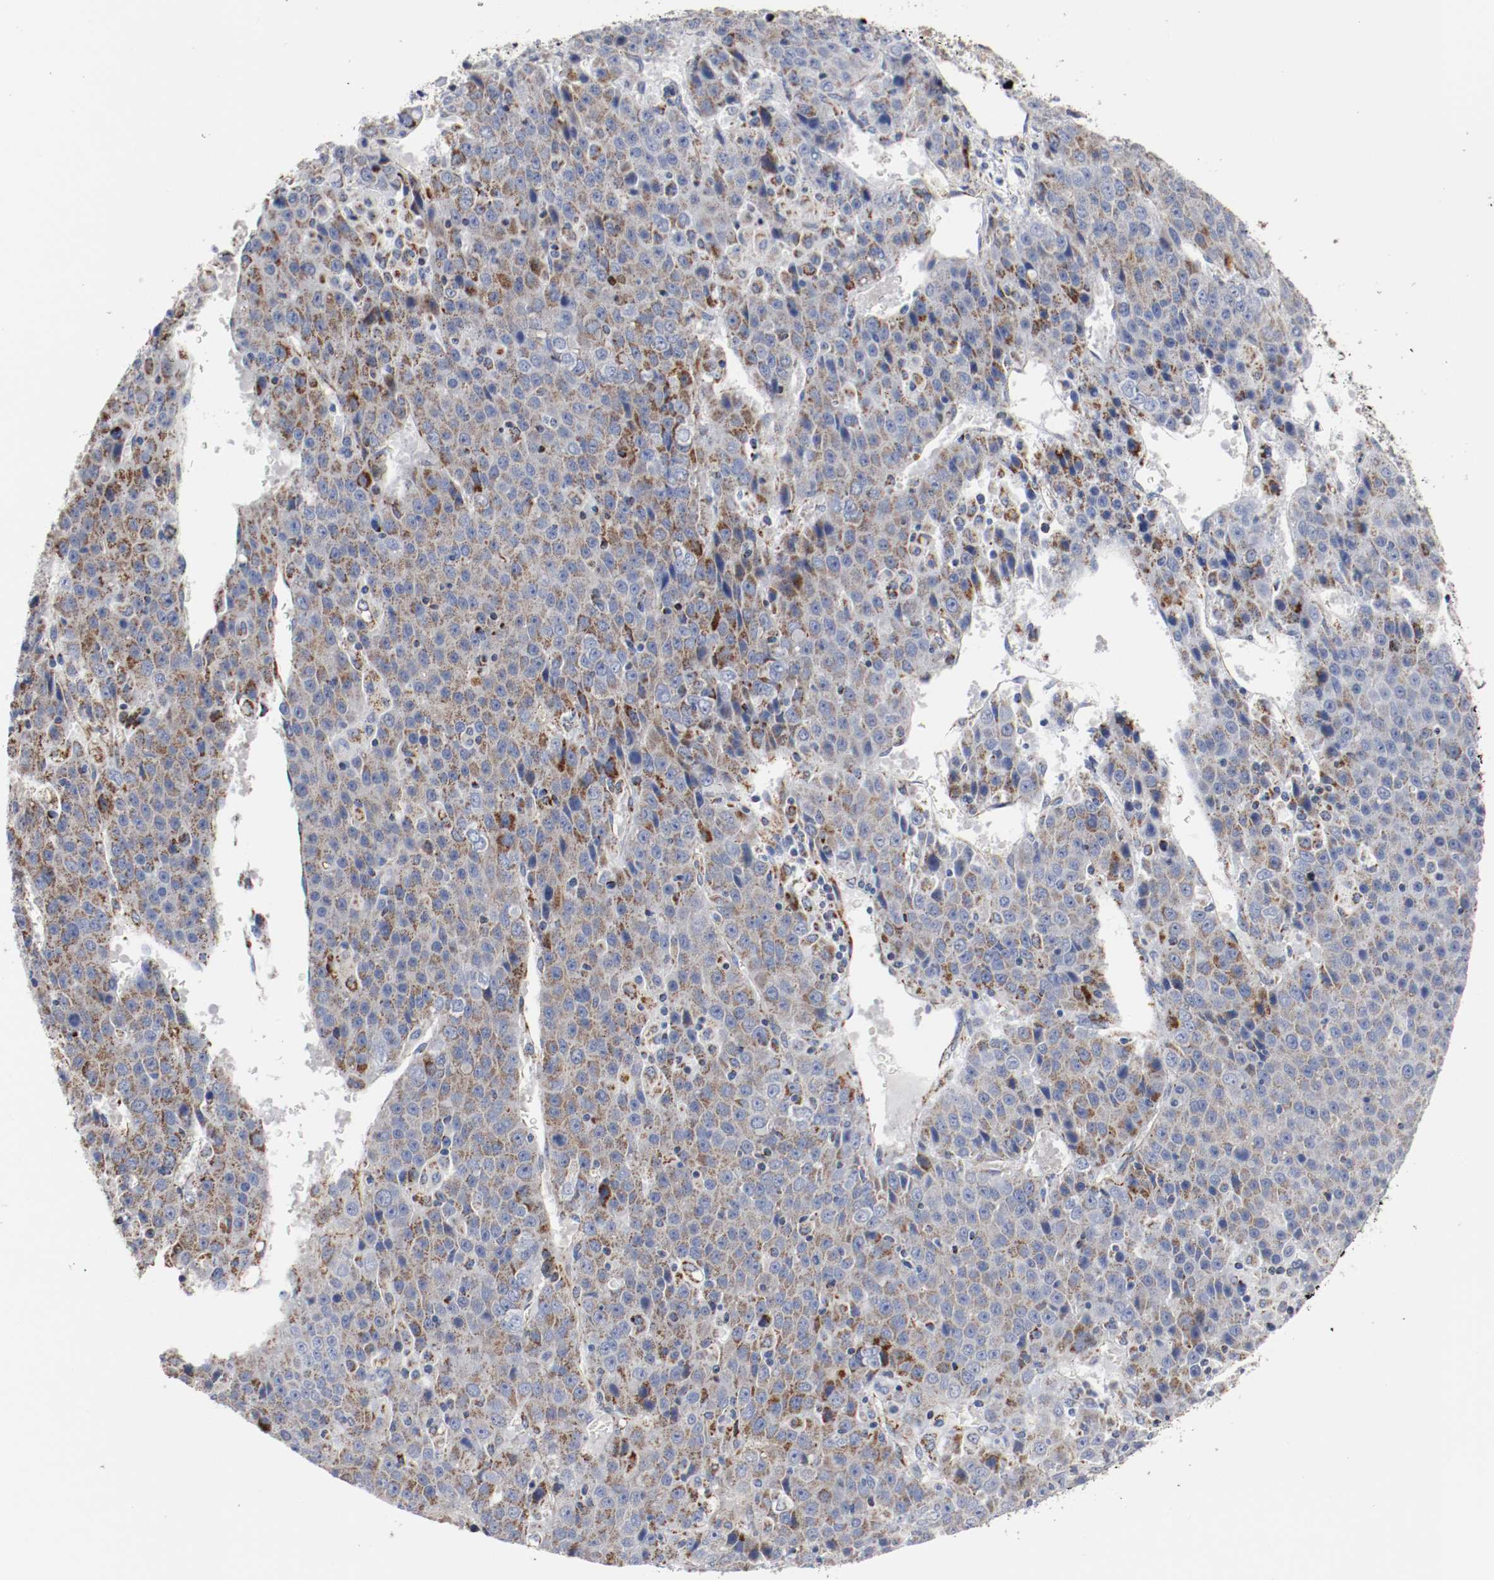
{"staining": {"intensity": "moderate", "quantity": ">75%", "location": "cytoplasmic/membranous"}, "tissue": "liver cancer", "cell_type": "Tumor cells", "image_type": "cancer", "snomed": [{"axis": "morphology", "description": "Carcinoma, Hepatocellular, NOS"}, {"axis": "topography", "description": "Liver"}], "caption": "Protein expression analysis of liver cancer (hepatocellular carcinoma) reveals moderate cytoplasmic/membranous staining in approximately >75% of tumor cells.", "gene": "TUBD1", "patient": {"sex": "female", "age": 53}}